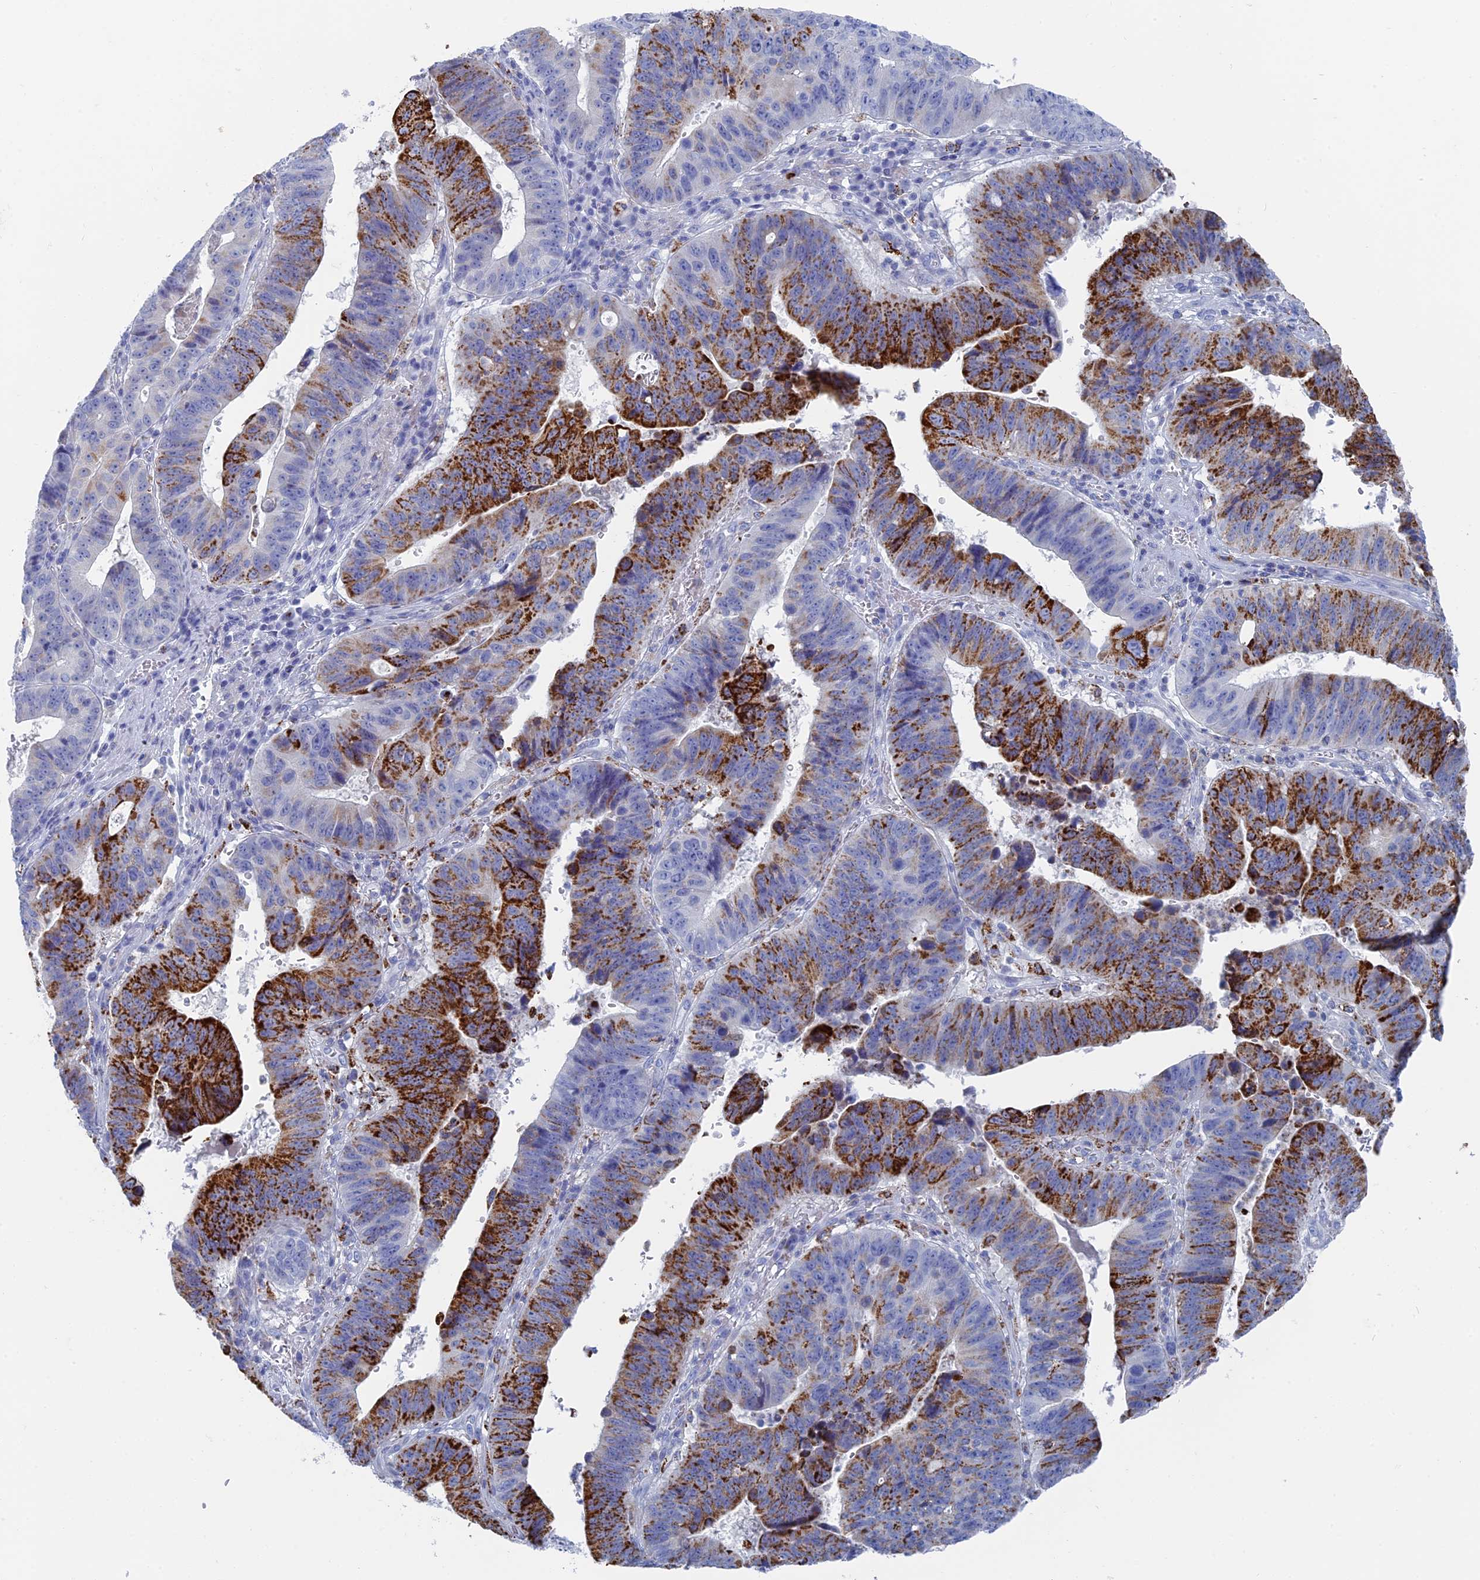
{"staining": {"intensity": "strong", "quantity": "25%-75%", "location": "cytoplasmic/membranous"}, "tissue": "stomach cancer", "cell_type": "Tumor cells", "image_type": "cancer", "snomed": [{"axis": "morphology", "description": "Adenocarcinoma, NOS"}, {"axis": "topography", "description": "Stomach"}], "caption": "Human stomach cancer (adenocarcinoma) stained for a protein (brown) exhibits strong cytoplasmic/membranous positive positivity in approximately 25%-75% of tumor cells.", "gene": "ALMS1", "patient": {"sex": "male", "age": 59}}